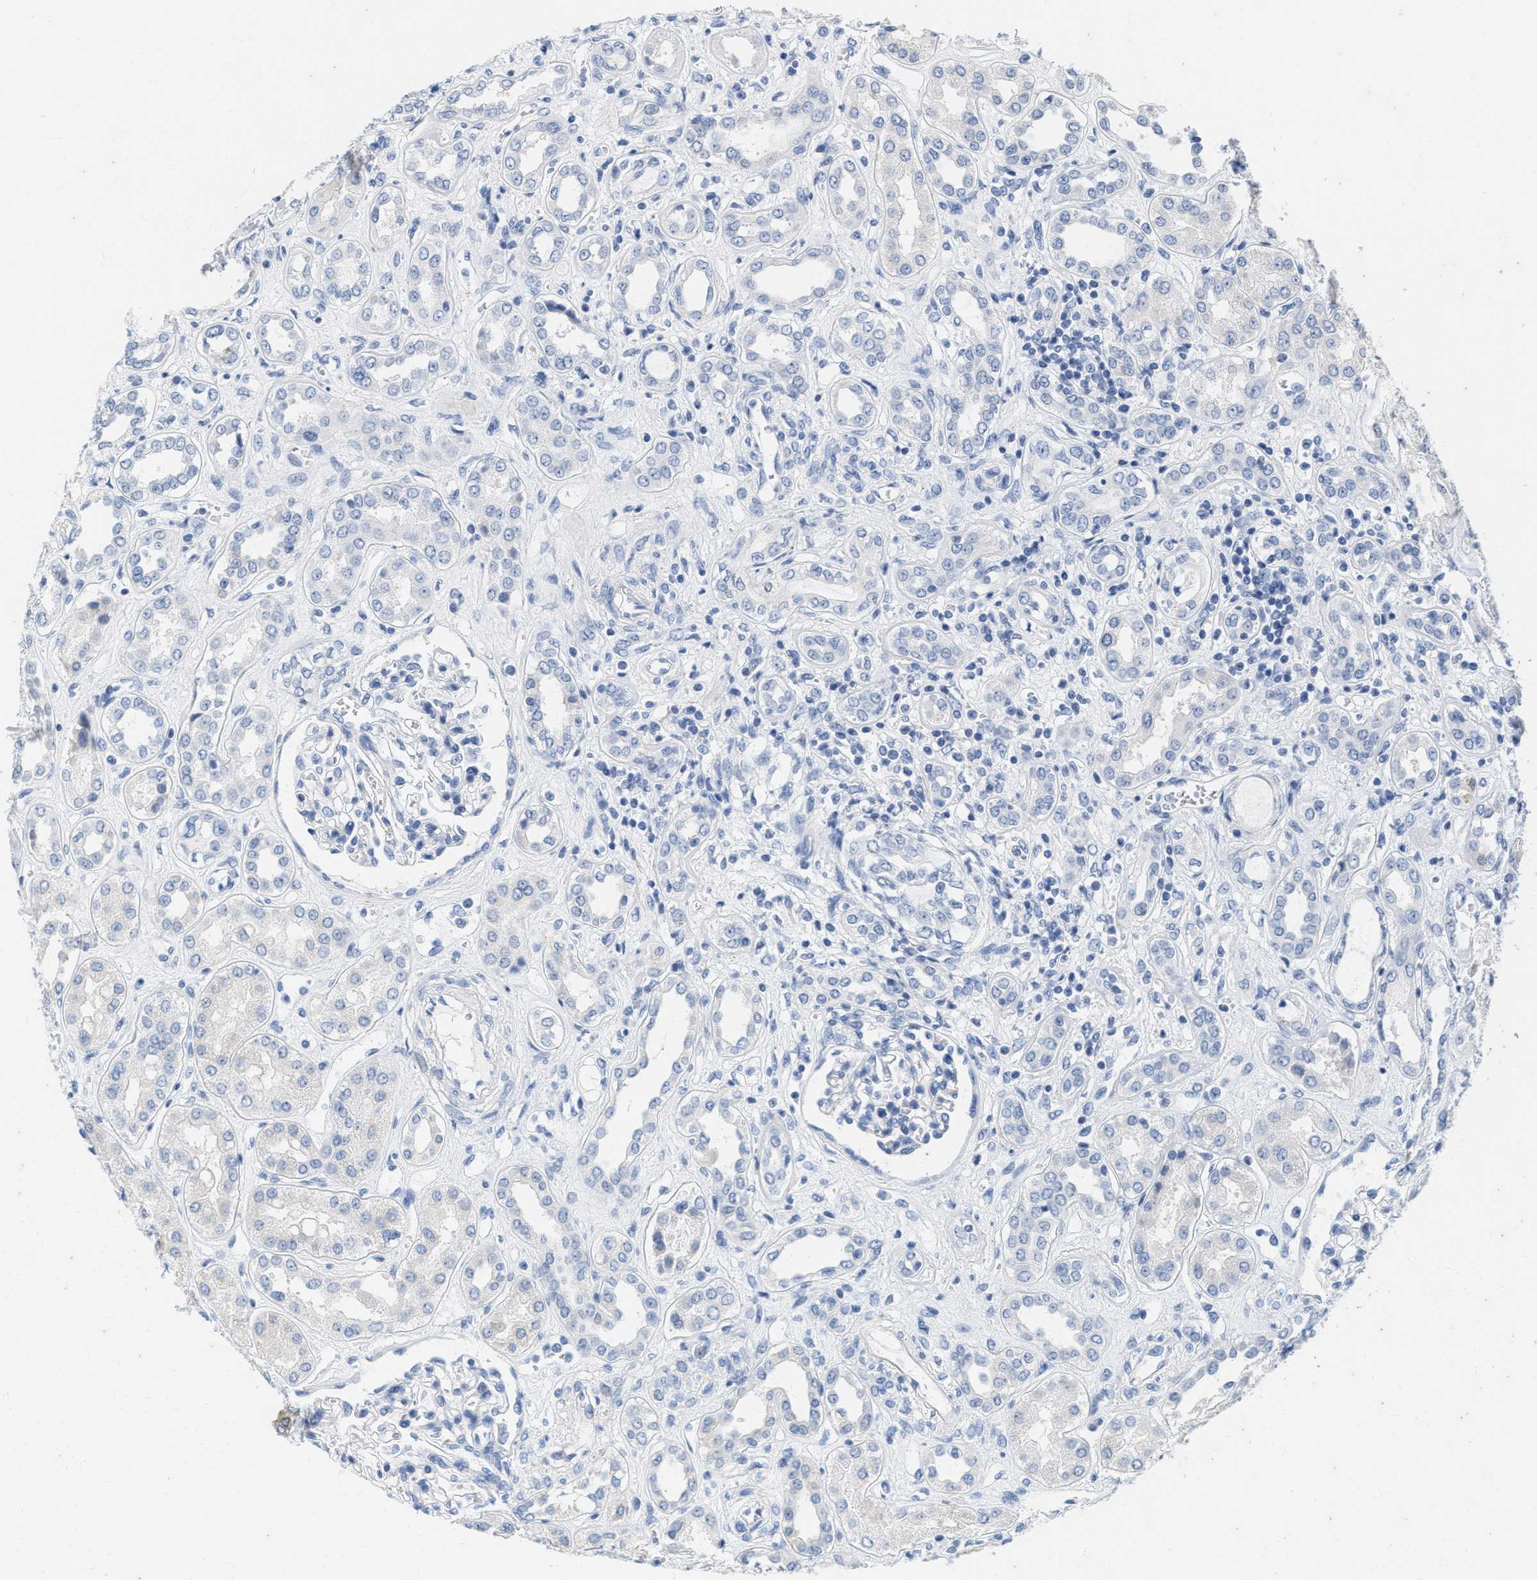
{"staining": {"intensity": "negative", "quantity": "none", "location": "none"}, "tissue": "kidney", "cell_type": "Cells in glomeruli", "image_type": "normal", "snomed": [{"axis": "morphology", "description": "Normal tissue, NOS"}, {"axis": "topography", "description": "Kidney"}], "caption": "Image shows no protein positivity in cells in glomeruli of unremarkable kidney. (Immunohistochemistry, brightfield microscopy, high magnification).", "gene": "ABCB11", "patient": {"sex": "male", "age": 59}}